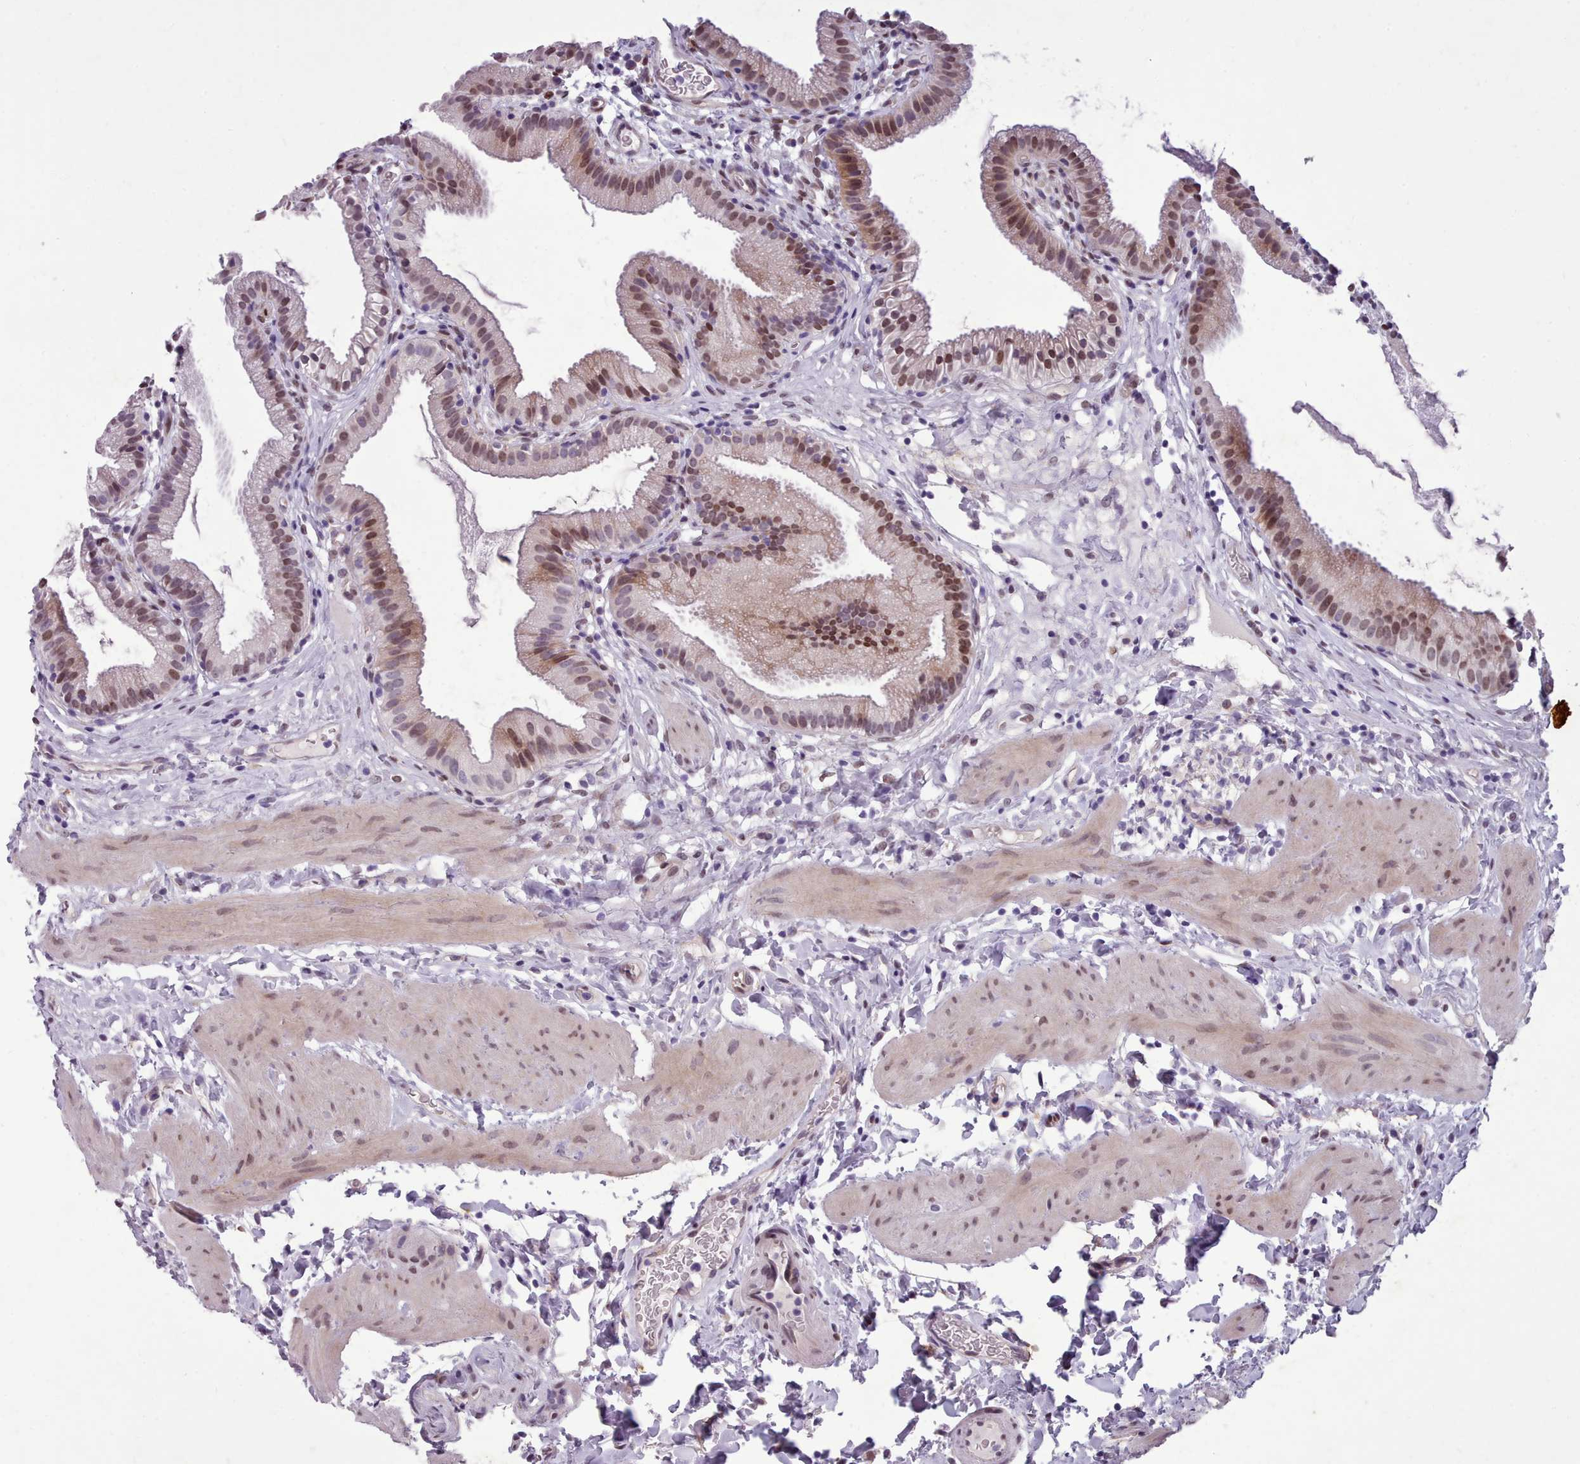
{"staining": {"intensity": "moderate", "quantity": "25%-75%", "location": "nuclear"}, "tissue": "gallbladder", "cell_type": "Glandular cells", "image_type": "normal", "snomed": [{"axis": "morphology", "description": "Normal tissue, NOS"}, {"axis": "topography", "description": "Gallbladder"}], "caption": "Brown immunohistochemical staining in unremarkable gallbladder demonstrates moderate nuclear staining in approximately 25%-75% of glandular cells. (Stains: DAB (3,3'-diaminobenzidine) in brown, nuclei in blue, Microscopy: brightfield microscopy at high magnification).", "gene": "KCNT2", "patient": {"sex": "female", "age": 46}}